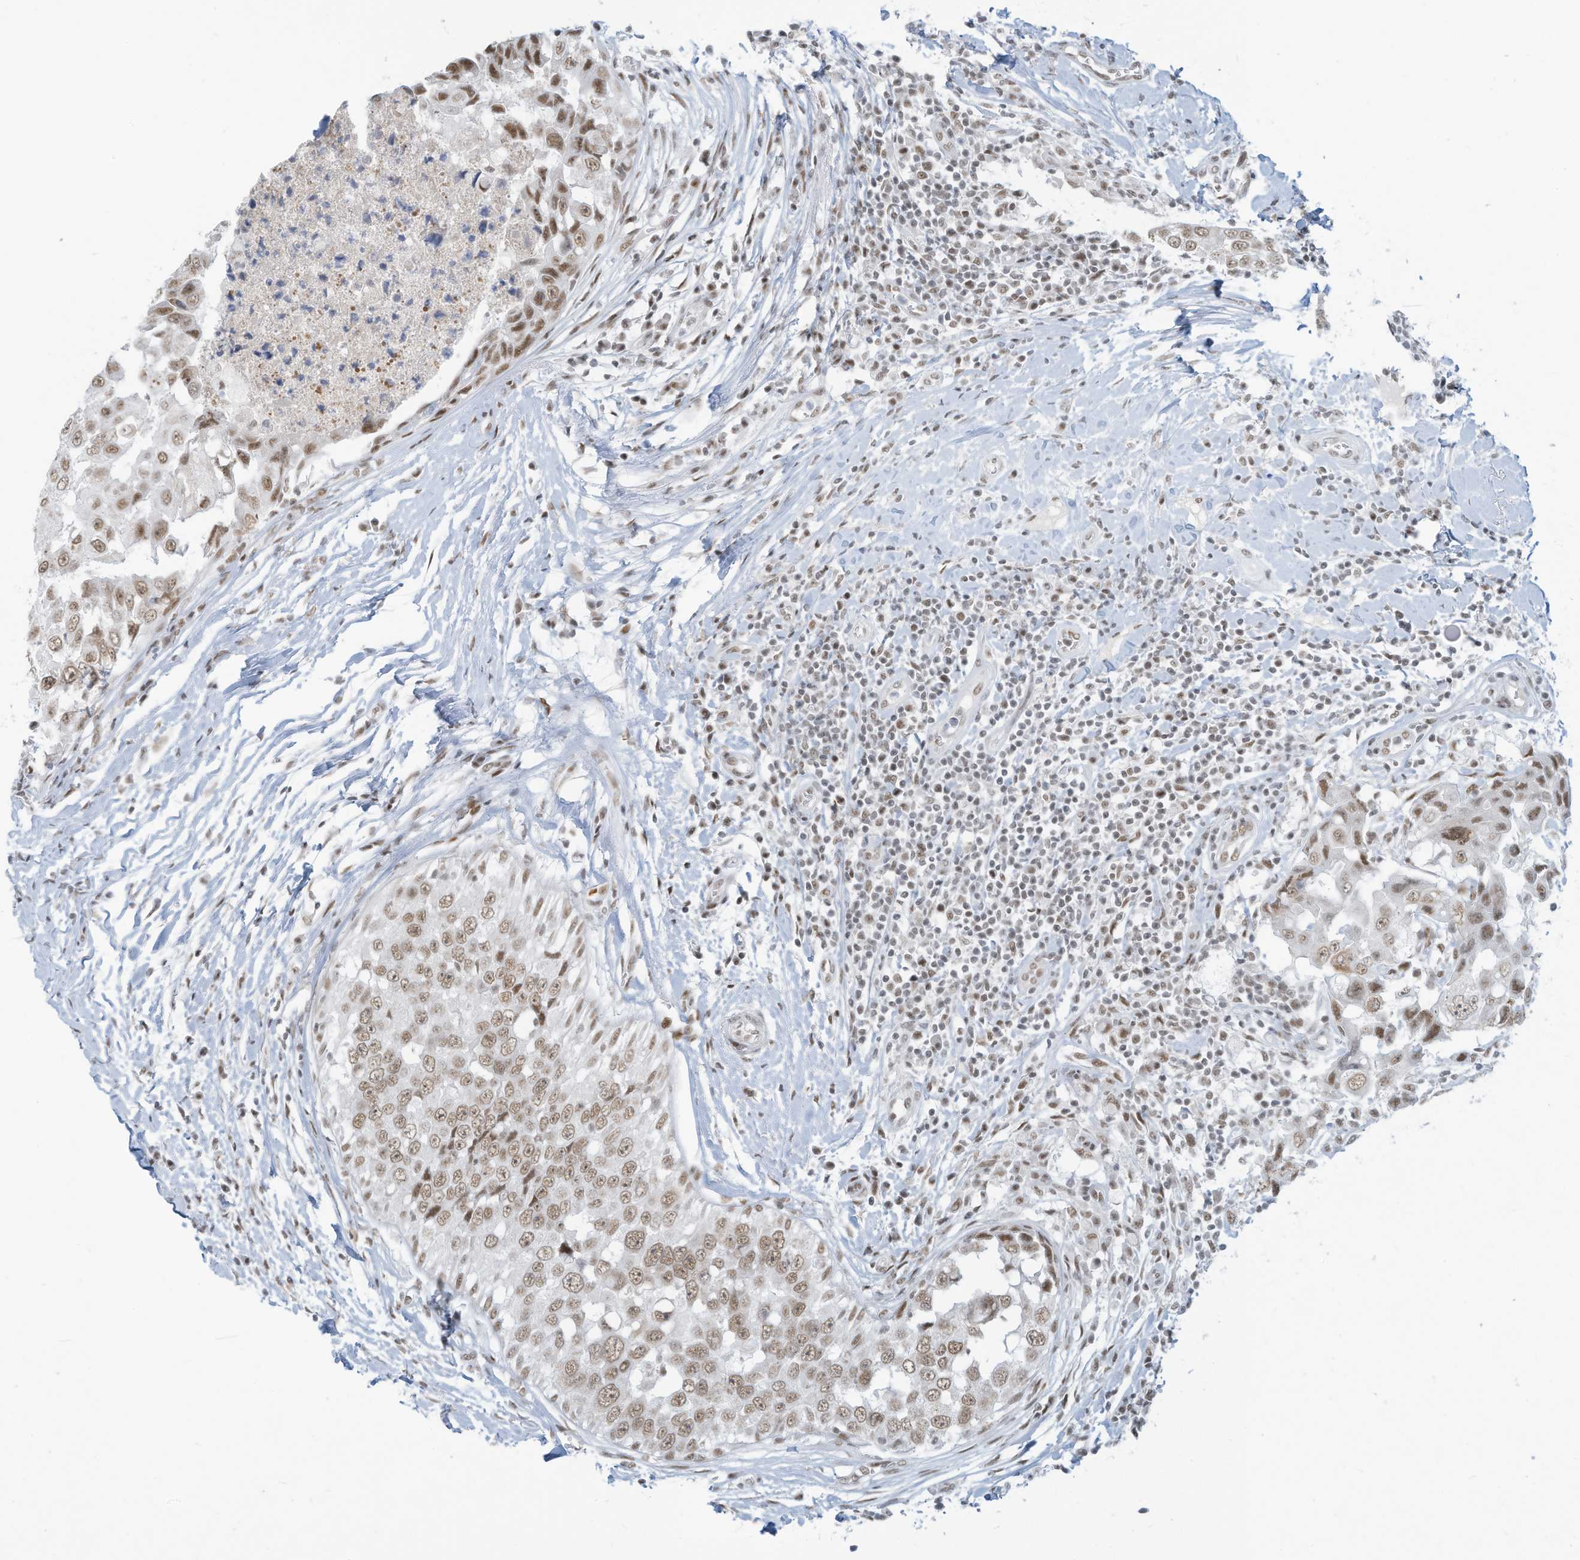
{"staining": {"intensity": "moderate", "quantity": ">75%", "location": "nuclear"}, "tissue": "breast cancer", "cell_type": "Tumor cells", "image_type": "cancer", "snomed": [{"axis": "morphology", "description": "Duct carcinoma"}, {"axis": "topography", "description": "Breast"}], "caption": "Immunohistochemistry (IHC) photomicrograph of human breast cancer (invasive ductal carcinoma) stained for a protein (brown), which reveals medium levels of moderate nuclear staining in about >75% of tumor cells.", "gene": "ECT2L", "patient": {"sex": "female", "age": 27}}